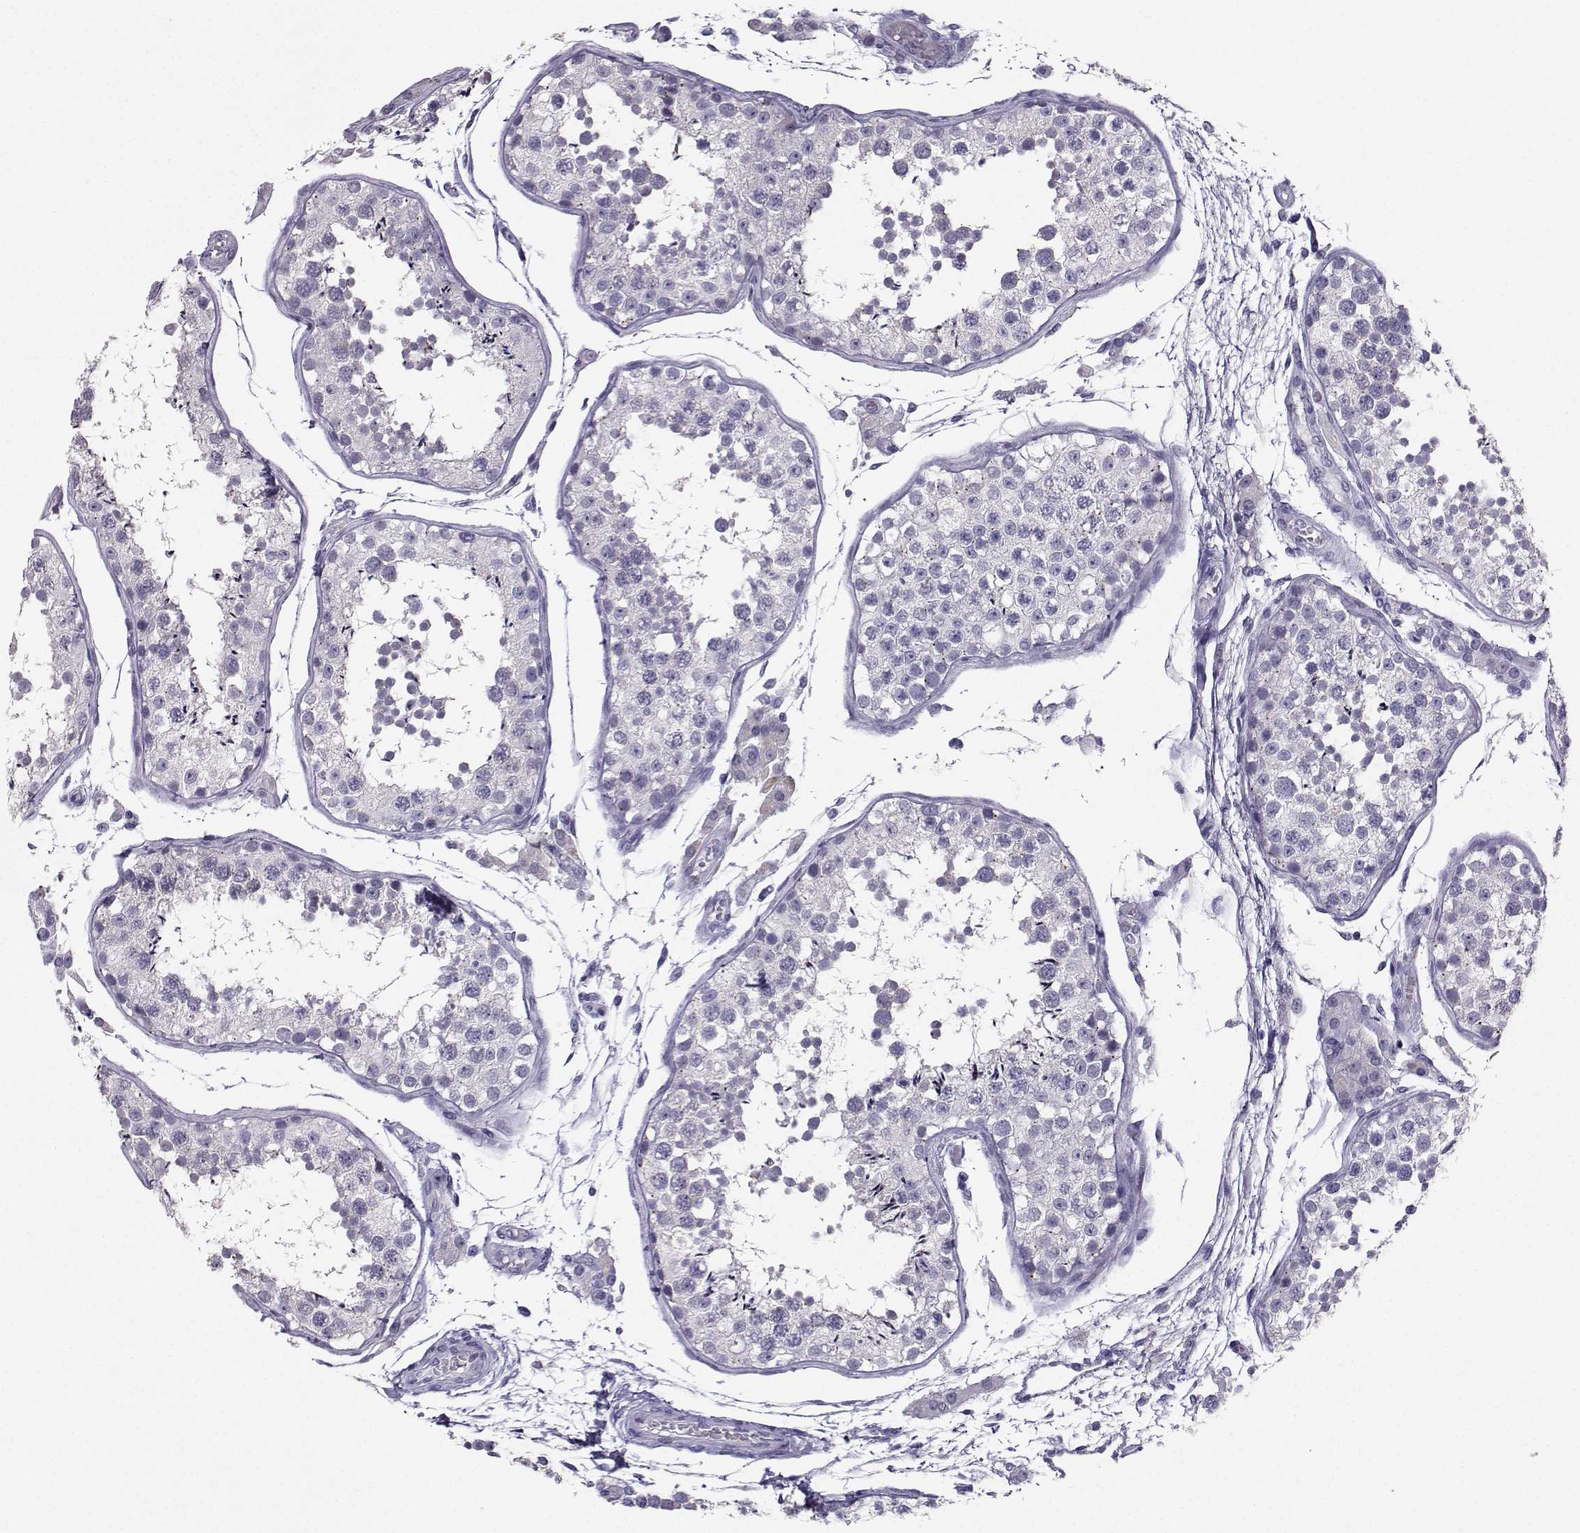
{"staining": {"intensity": "negative", "quantity": "none", "location": "none"}, "tissue": "testis", "cell_type": "Cells in seminiferous ducts", "image_type": "normal", "snomed": [{"axis": "morphology", "description": "Normal tissue, NOS"}, {"axis": "topography", "description": "Testis"}], "caption": "This is a micrograph of IHC staining of unremarkable testis, which shows no expression in cells in seminiferous ducts.", "gene": "TBR1", "patient": {"sex": "male", "age": 29}}